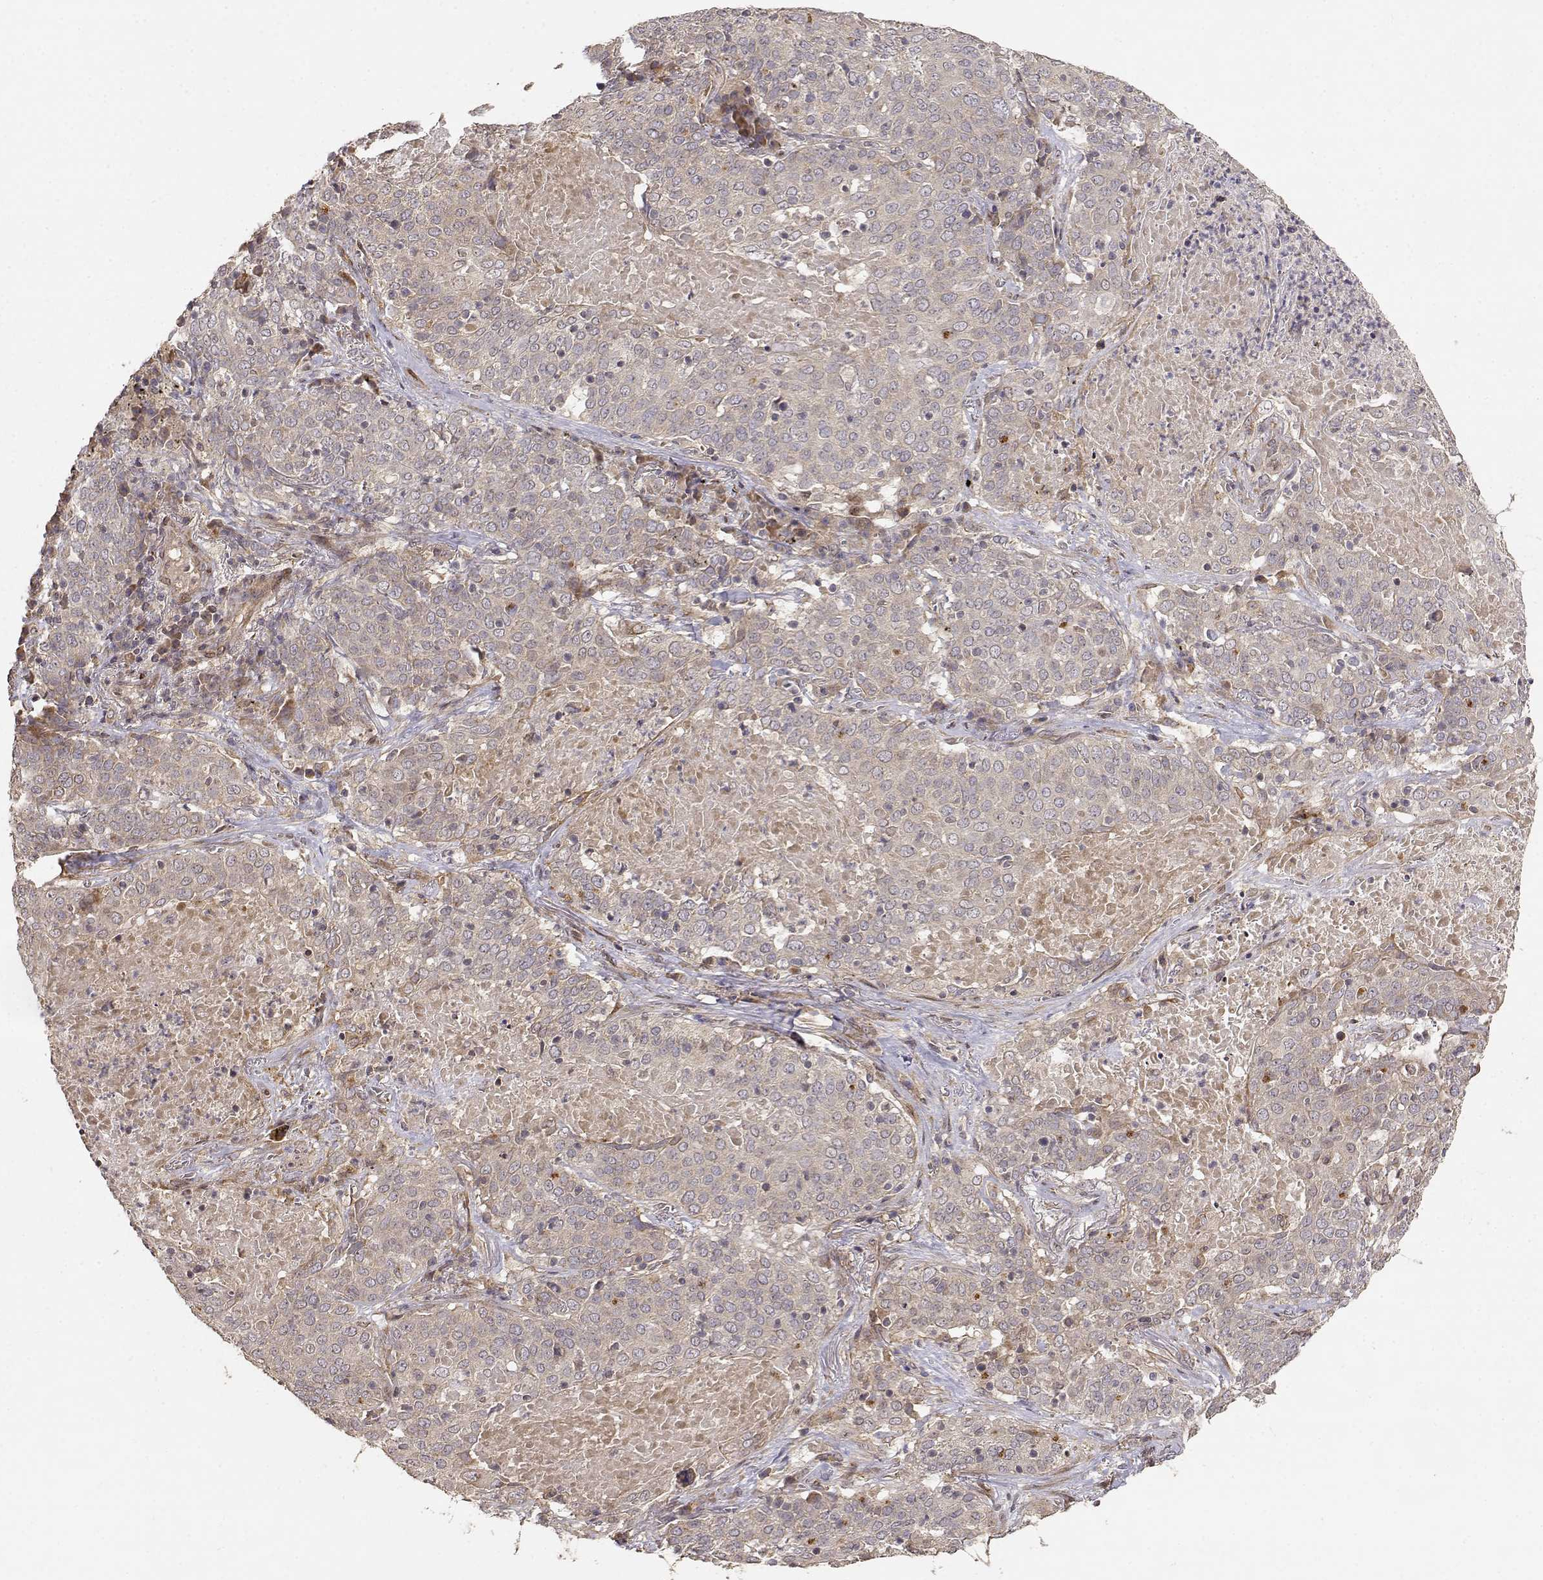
{"staining": {"intensity": "weak", "quantity": ">75%", "location": "cytoplasmic/membranous"}, "tissue": "lung cancer", "cell_type": "Tumor cells", "image_type": "cancer", "snomed": [{"axis": "morphology", "description": "Squamous cell carcinoma, NOS"}, {"axis": "topography", "description": "Lung"}], "caption": "Immunohistochemistry staining of lung cancer, which exhibits low levels of weak cytoplasmic/membranous expression in about >75% of tumor cells indicating weak cytoplasmic/membranous protein staining. The staining was performed using DAB (brown) for protein detection and nuclei were counterstained in hematoxylin (blue).", "gene": "PICK1", "patient": {"sex": "male", "age": 82}}